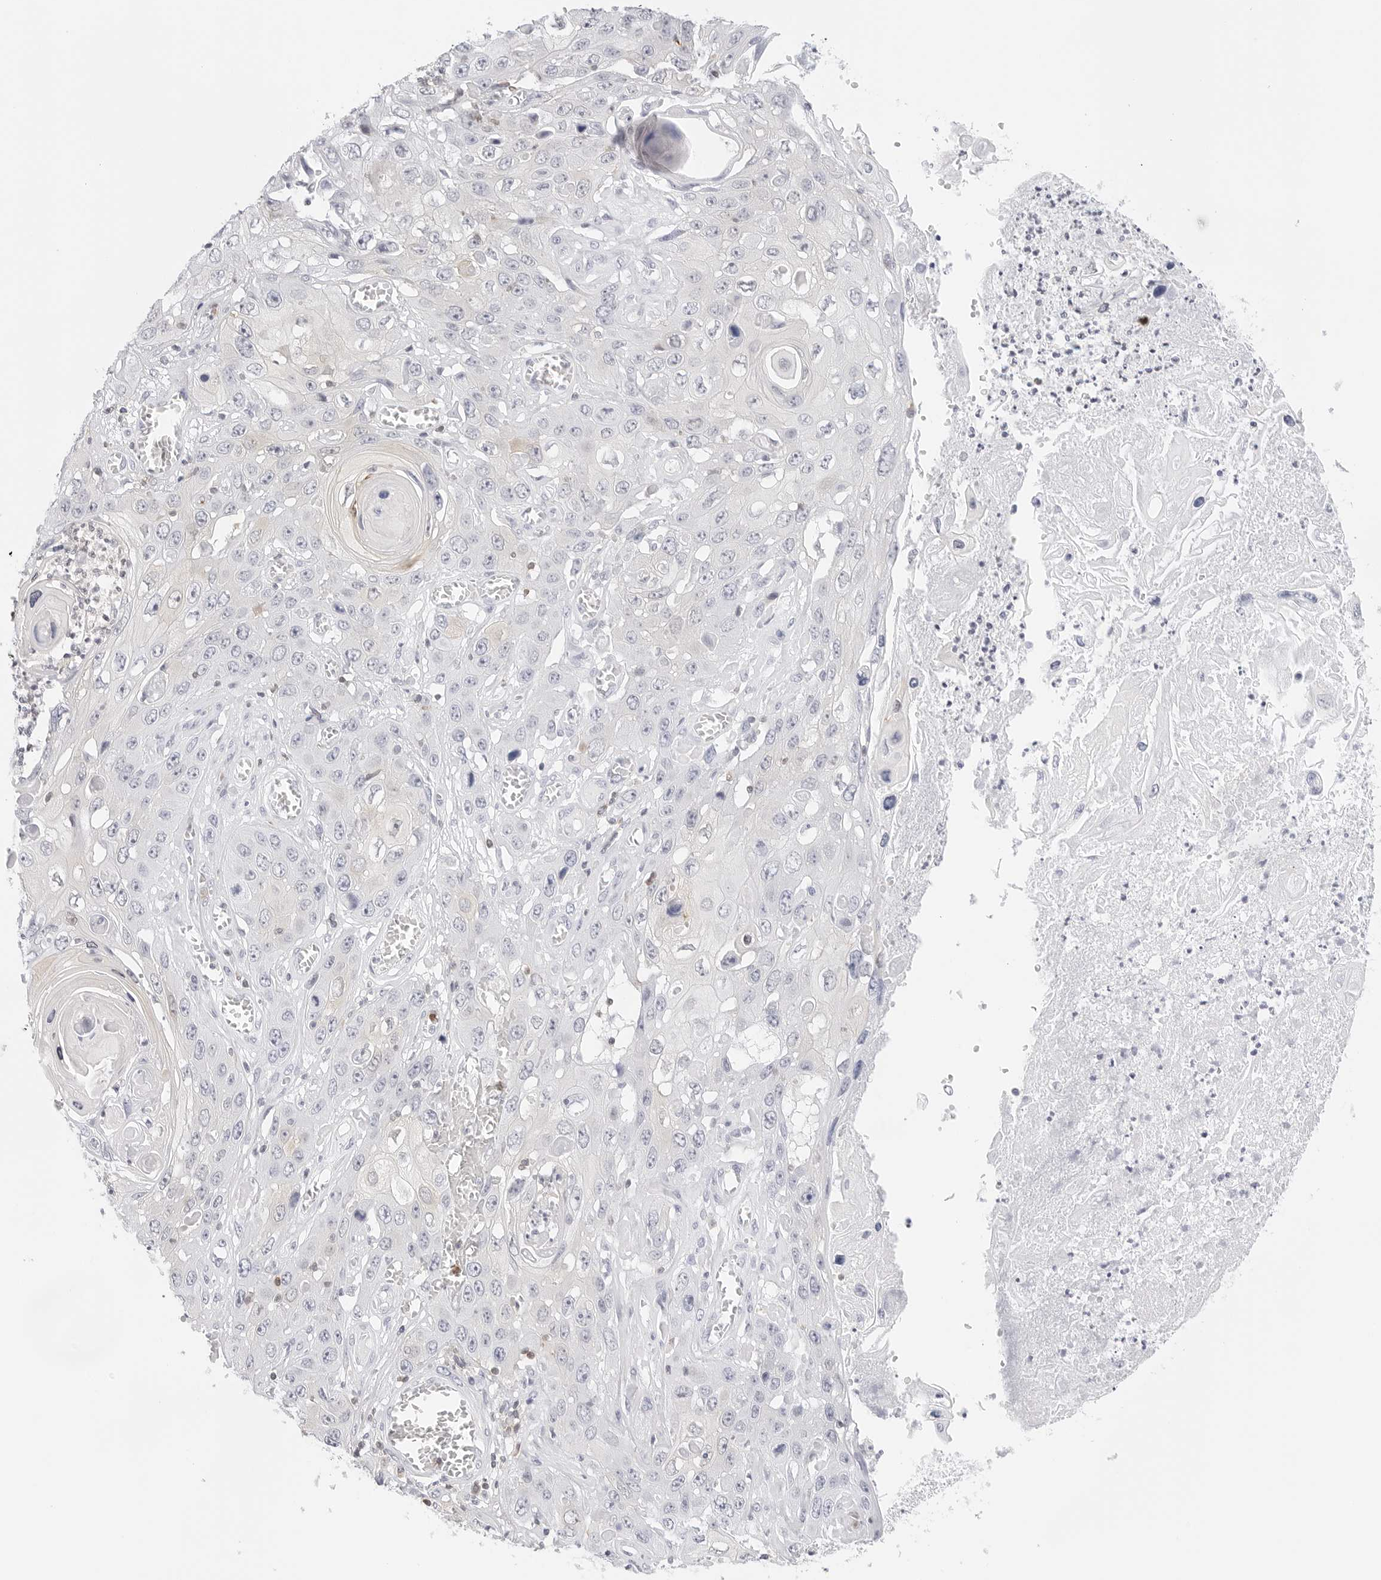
{"staining": {"intensity": "negative", "quantity": "none", "location": "none"}, "tissue": "skin cancer", "cell_type": "Tumor cells", "image_type": "cancer", "snomed": [{"axis": "morphology", "description": "Squamous cell carcinoma, NOS"}, {"axis": "topography", "description": "Skin"}], "caption": "DAB (3,3'-diaminobenzidine) immunohistochemical staining of human skin cancer (squamous cell carcinoma) reveals no significant positivity in tumor cells. (DAB immunohistochemistry (IHC) visualized using brightfield microscopy, high magnification).", "gene": "SLC9A3R1", "patient": {"sex": "male", "age": 55}}